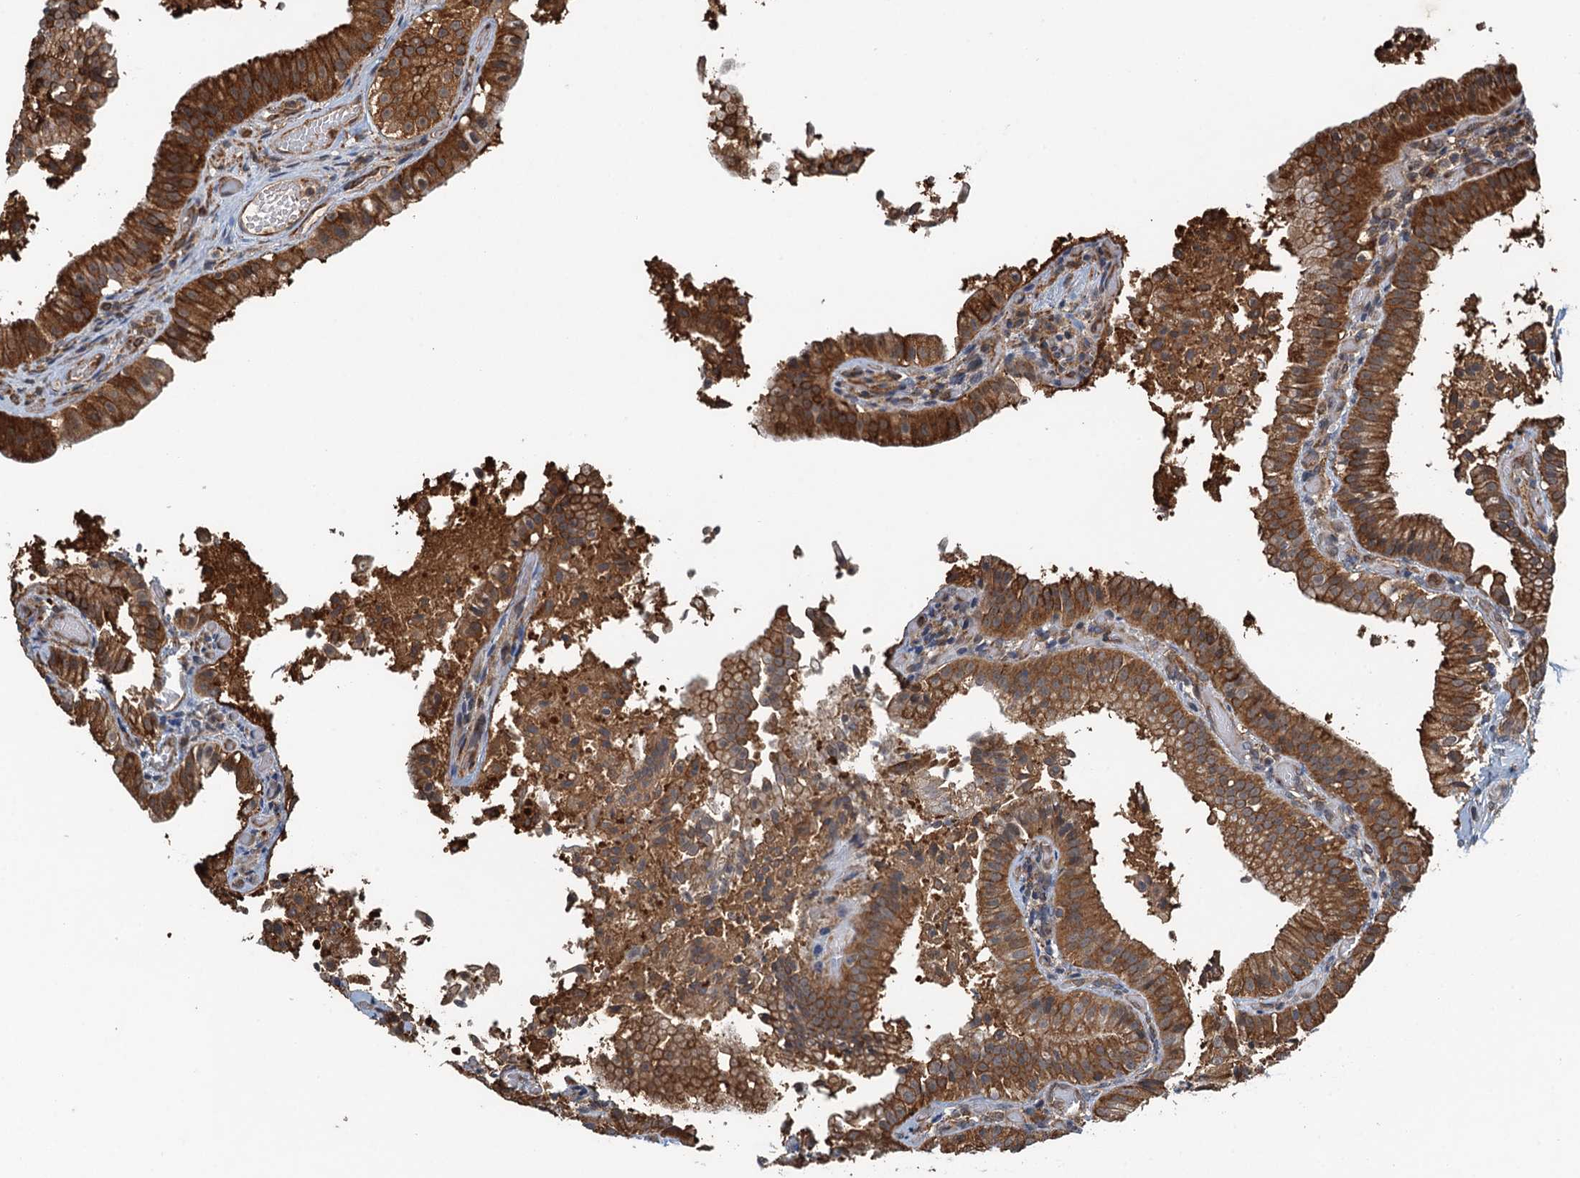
{"staining": {"intensity": "strong", "quantity": ">75%", "location": "cytoplasmic/membranous"}, "tissue": "gallbladder", "cell_type": "Glandular cells", "image_type": "normal", "snomed": [{"axis": "morphology", "description": "Normal tissue, NOS"}, {"axis": "topography", "description": "Gallbladder"}], "caption": "Strong cytoplasmic/membranous expression is identified in approximately >75% of glandular cells in normal gallbladder. (DAB (3,3'-diaminobenzidine) IHC with brightfield microscopy, high magnification).", "gene": "WHAMM", "patient": {"sex": "female", "age": 47}}